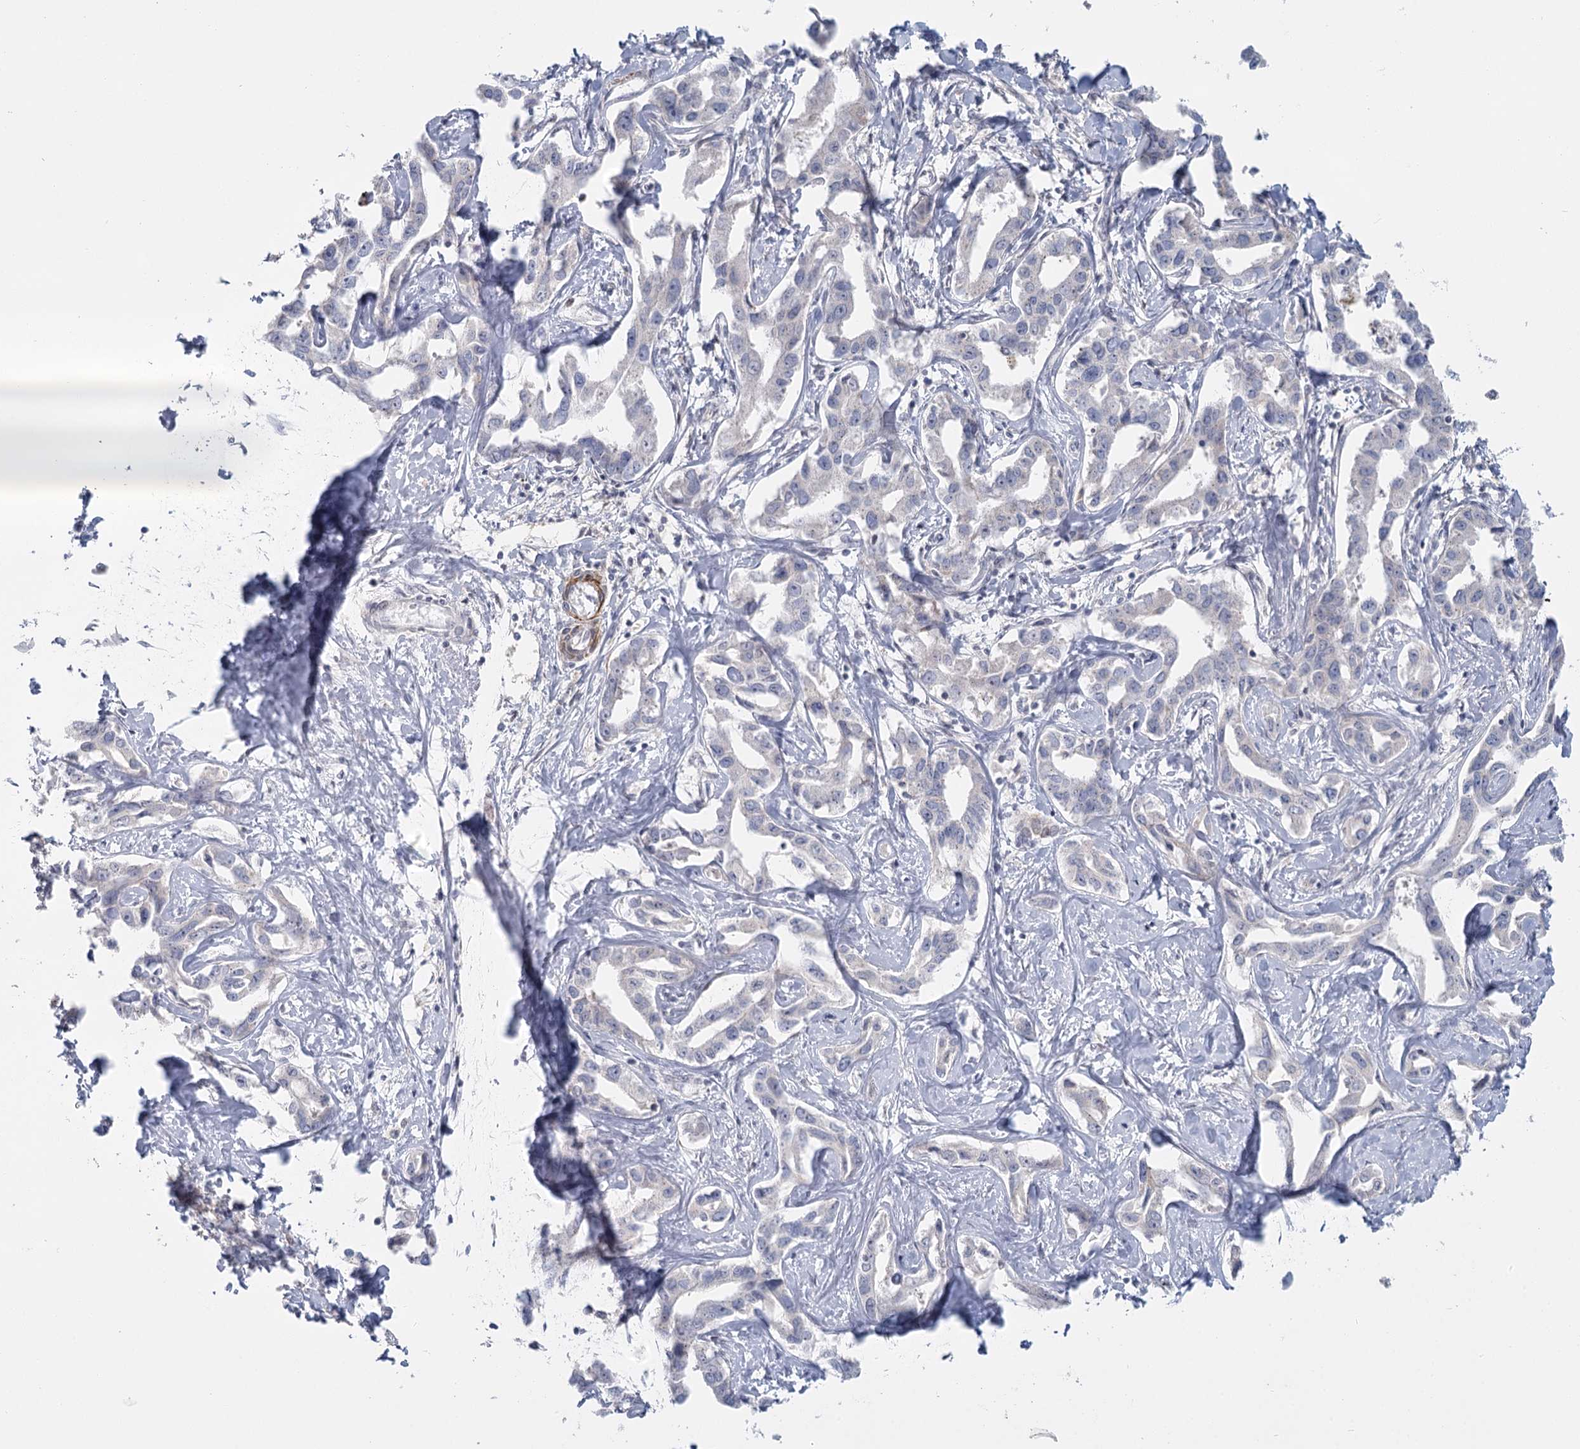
{"staining": {"intensity": "negative", "quantity": "none", "location": "none"}, "tissue": "liver cancer", "cell_type": "Tumor cells", "image_type": "cancer", "snomed": [{"axis": "morphology", "description": "Cholangiocarcinoma"}, {"axis": "topography", "description": "Liver"}], "caption": "Tumor cells show no significant expression in cholangiocarcinoma (liver).", "gene": "USP11", "patient": {"sex": "male", "age": 59}}